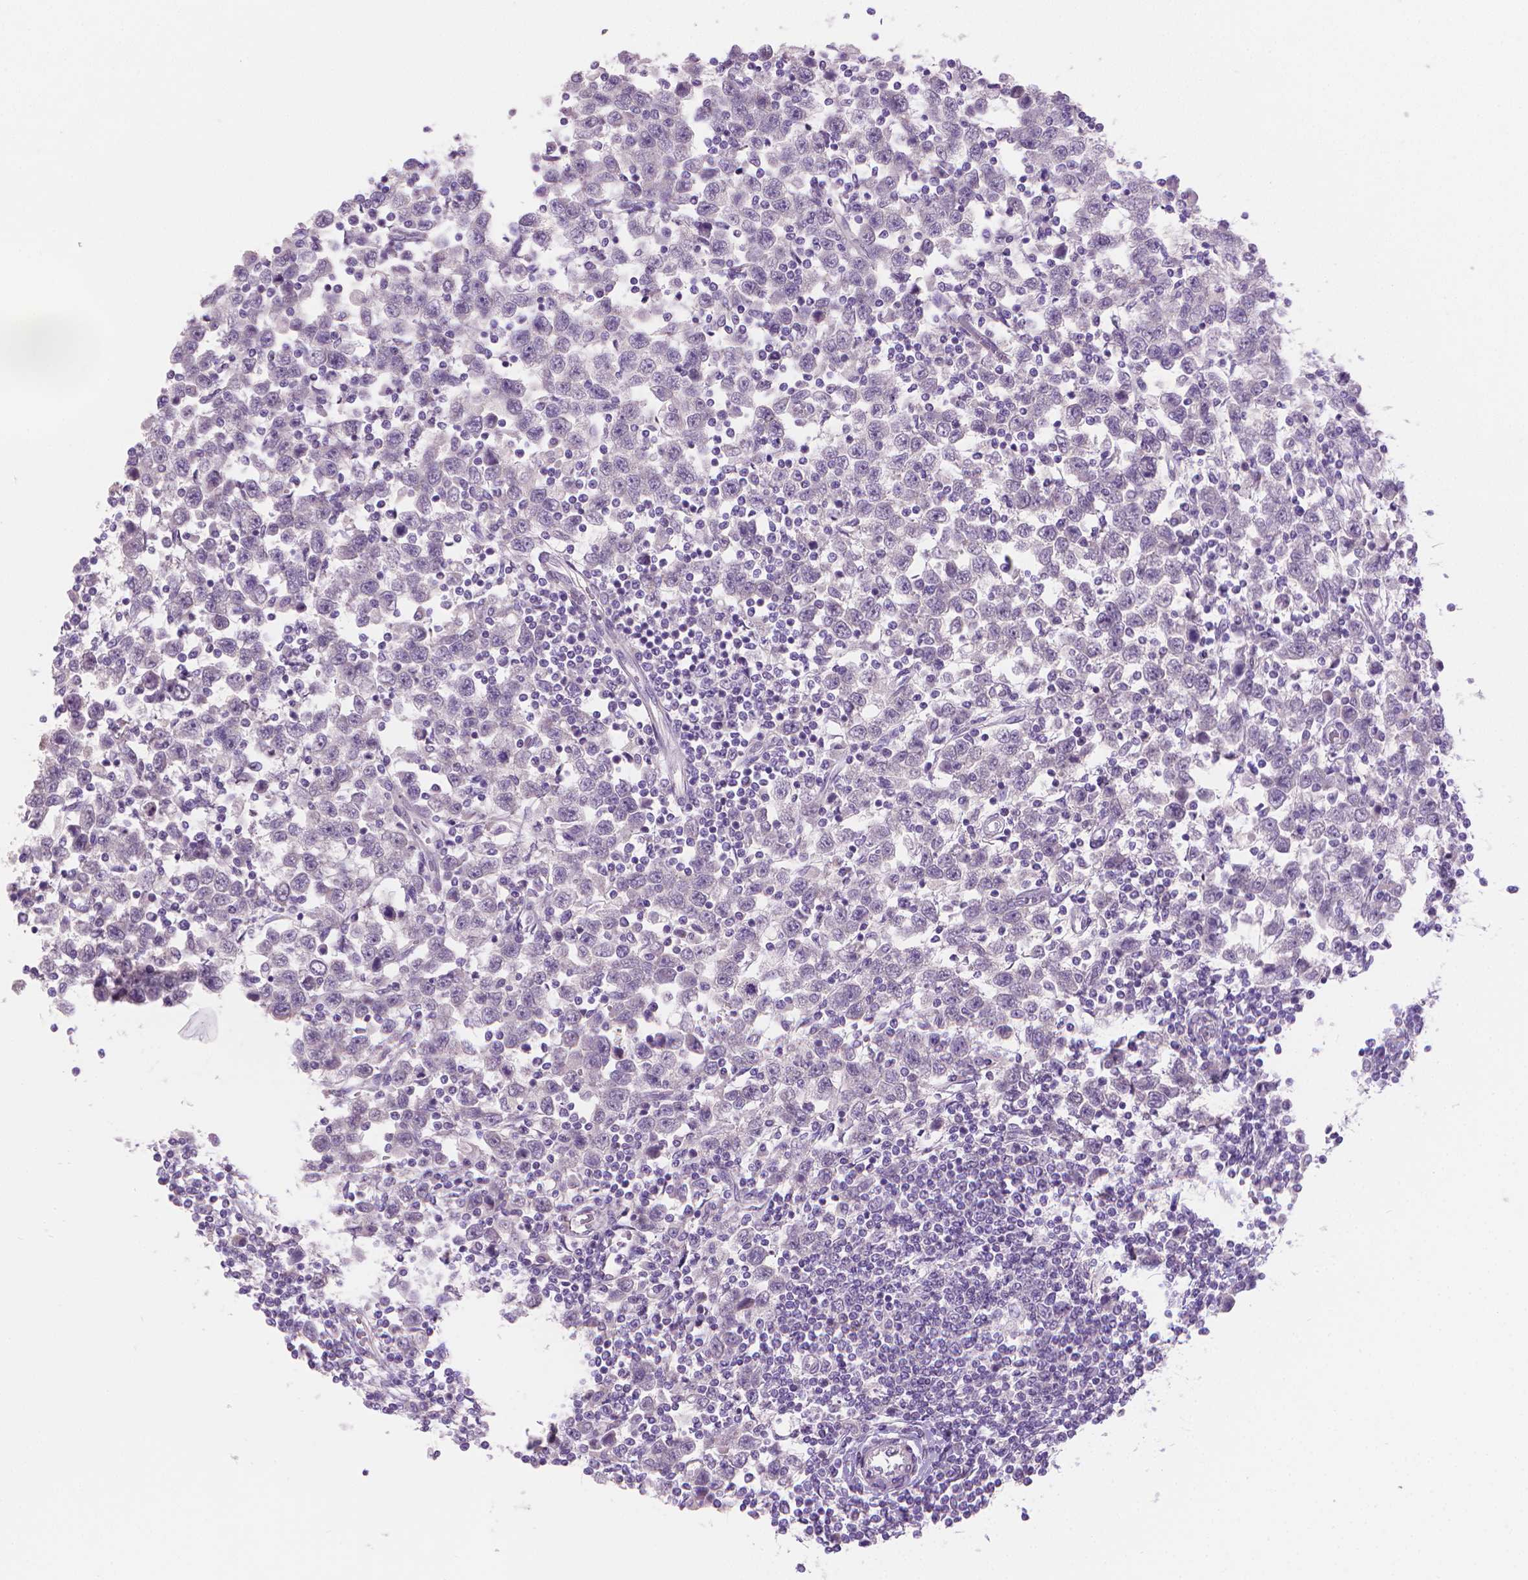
{"staining": {"intensity": "negative", "quantity": "none", "location": "none"}, "tissue": "testis cancer", "cell_type": "Tumor cells", "image_type": "cancer", "snomed": [{"axis": "morphology", "description": "Normal tissue, NOS"}, {"axis": "morphology", "description": "Seminoma, NOS"}, {"axis": "topography", "description": "Testis"}, {"axis": "topography", "description": "Epididymis"}], "caption": "Human testis seminoma stained for a protein using immunohistochemistry (IHC) reveals no staining in tumor cells.", "gene": "GSDMA", "patient": {"sex": "male", "age": 34}}